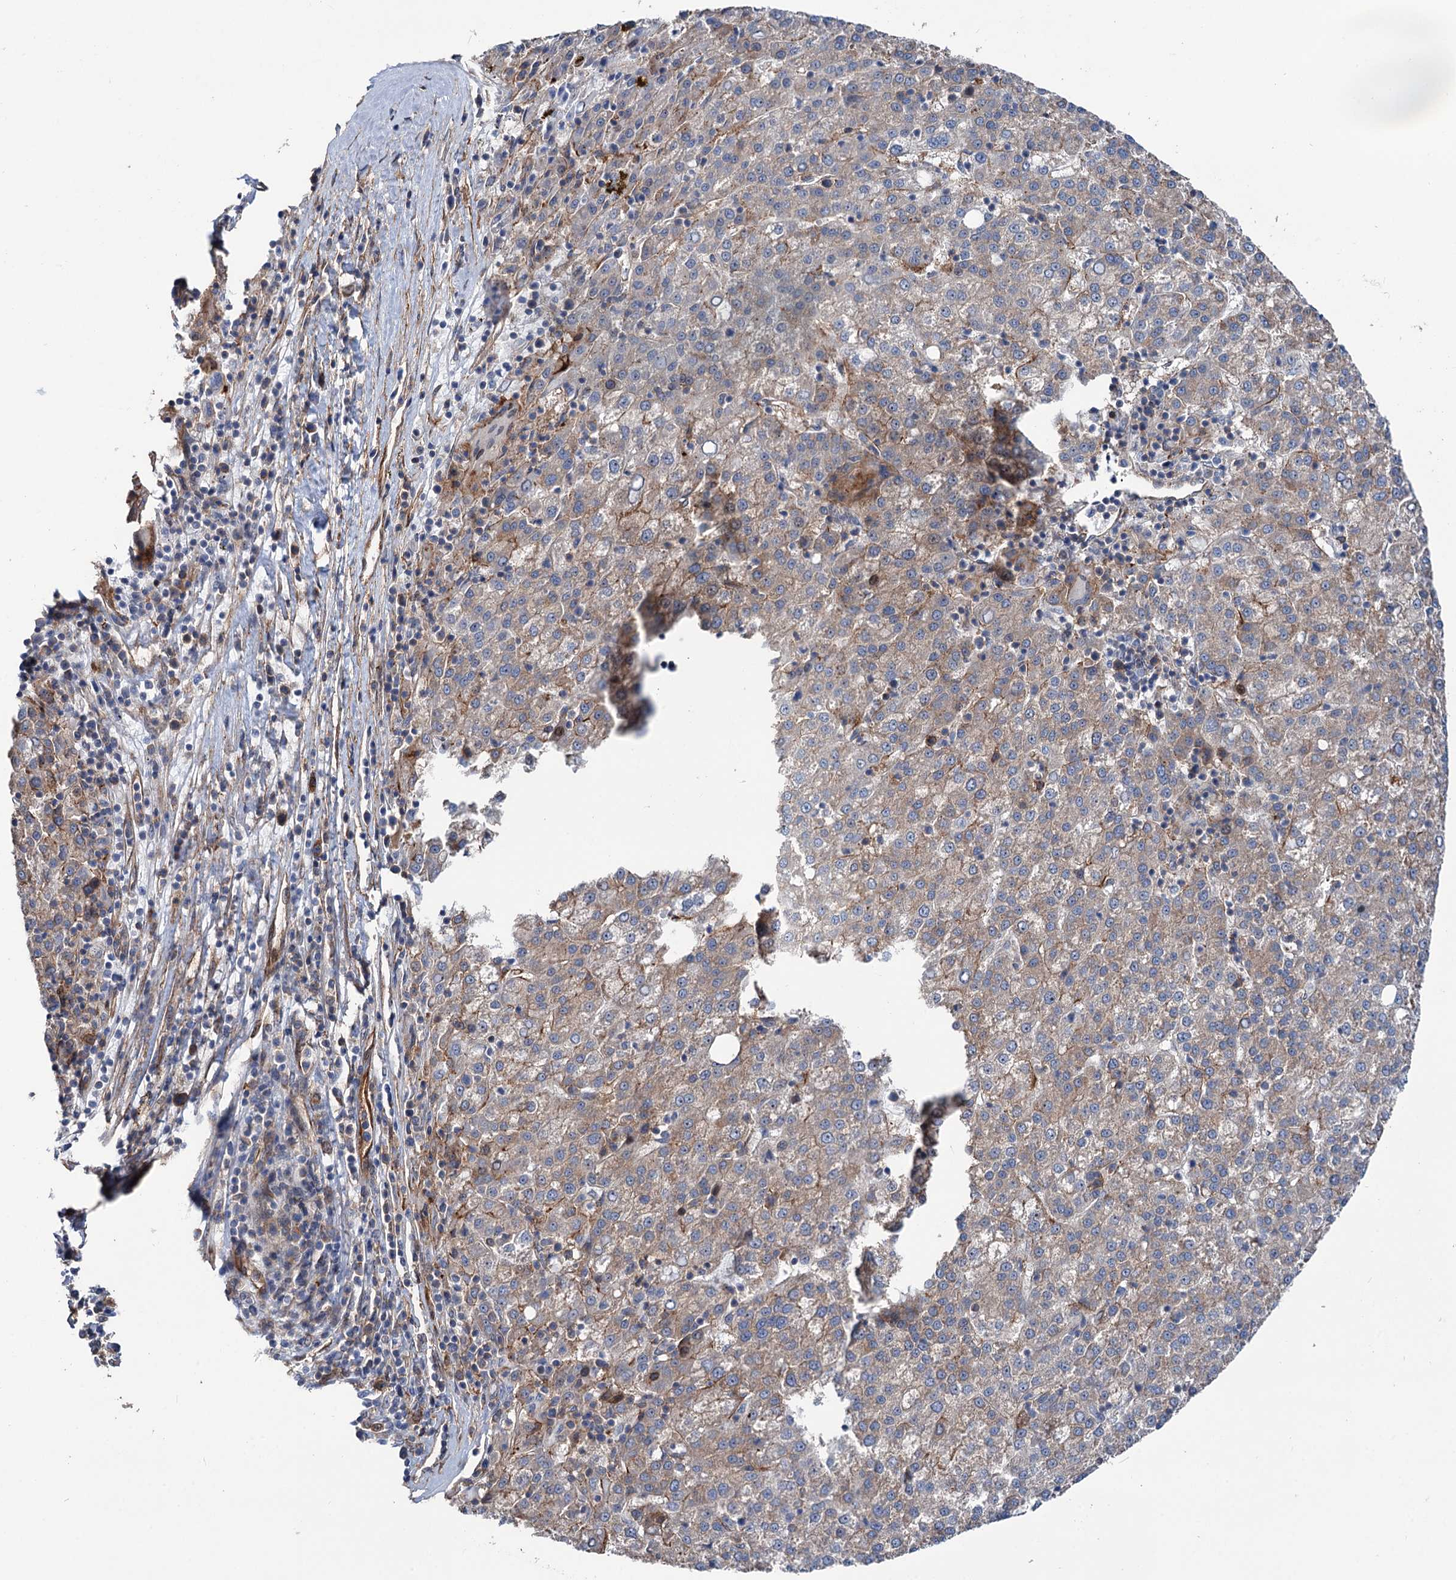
{"staining": {"intensity": "moderate", "quantity": "25%-75%", "location": "cytoplasmic/membranous"}, "tissue": "liver cancer", "cell_type": "Tumor cells", "image_type": "cancer", "snomed": [{"axis": "morphology", "description": "Carcinoma, Hepatocellular, NOS"}, {"axis": "topography", "description": "Liver"}], "caption": "There is medium levels of moderate cytoplasmic/membranous staining in tumor cells of liver cancer, as demonstrated by immunohistochemical staining (brown color).", "gene": "PTDSS2", "patient": {"sex": "female", "age": 58}}